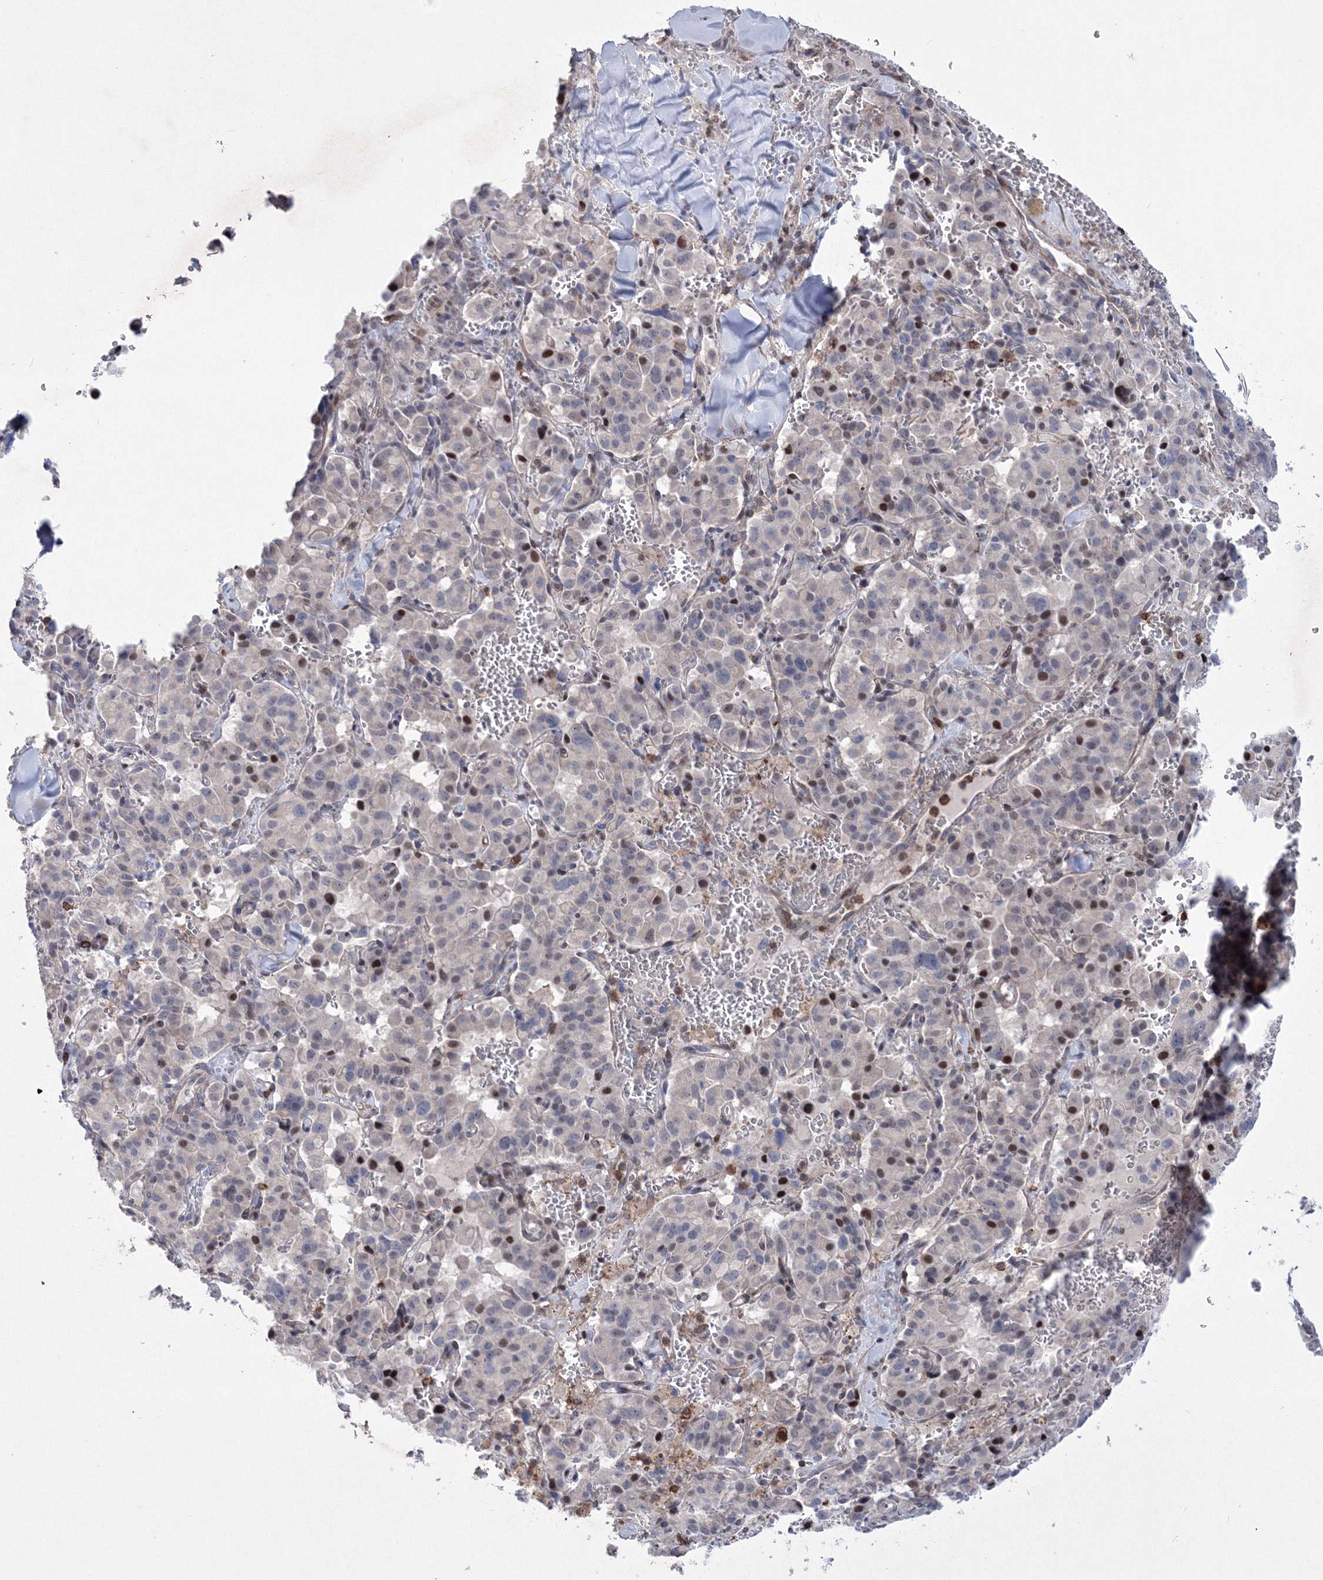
{"staining": {"intensity": "moderate", "quantity": "<25%", "location": "nuclear"}, "tissue": "pancreatic cancer", "cell_type": "Tumor cells", "image_type": "cancer", "snomed": [{"axis": "morphology", "description": "Adenocarcinoma, NOS"}, {"axis": "topography", "description": "Pancreas"}], "caption": "This is an image of immunohistochemistry staining of pancreatic cancer (adenocarcinoma), which shows moderate expression in the nuclear of tumor cells.", "gene": "RNPEPL1", "patient": {"sex": "male", "age": 65}}